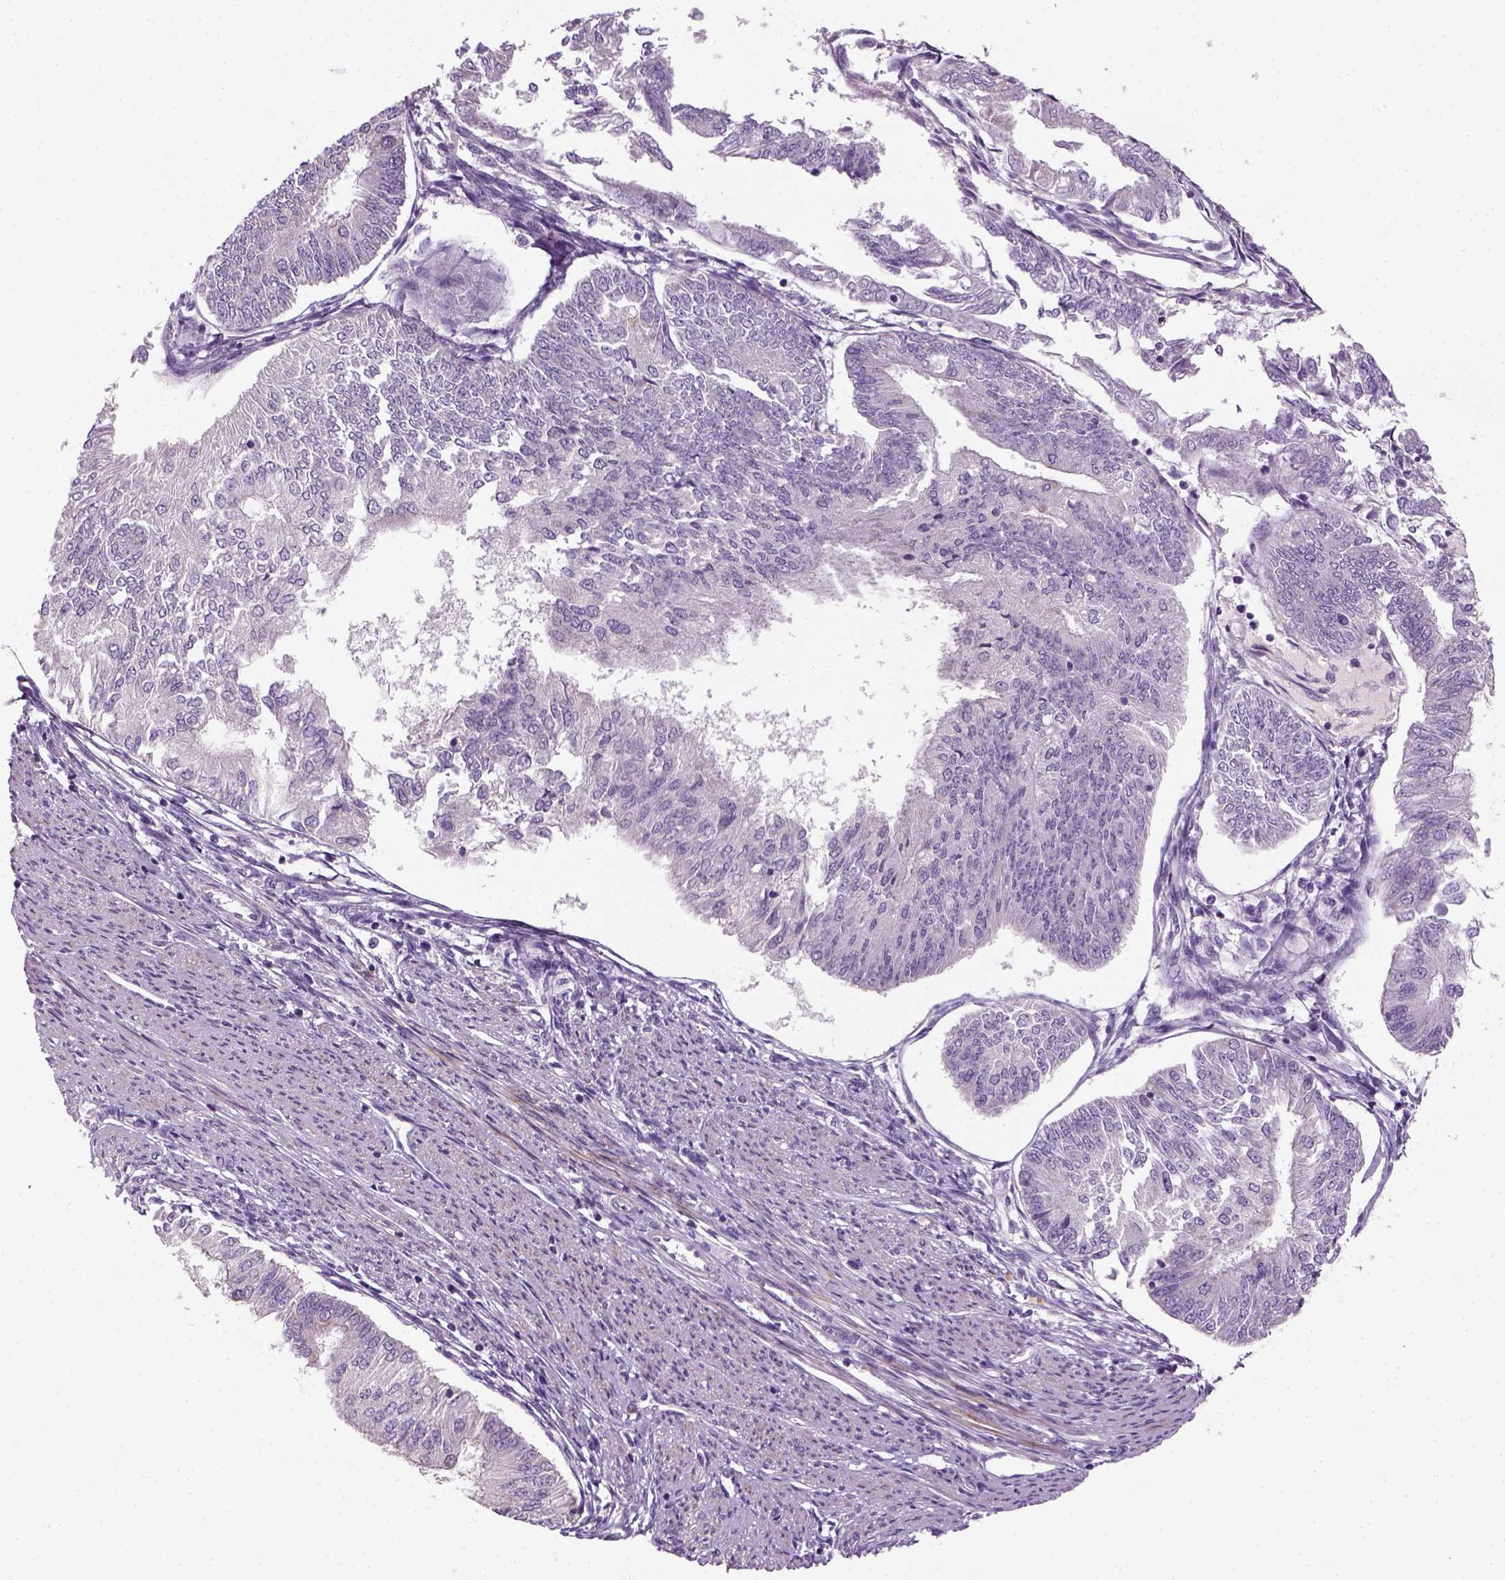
{"staining": {"intensity": "negative", "quantity": "none", "location": "none"}, "tissue": "endometrial cancer", "cell_type": "Tumor cells", "image_type": "cancer", "snomed": [{"axis": "morphology", "description": "Adenocarcinoma, NOS"}, {"axis": "topography", "description": "Endometrium"}], "caption": "A high-resolution micrograph shows IHC staining of endometrial cancer, which demonstrates no significant staining in tumor cells.", "gene": "NUDT6", "patient": {"sex": "female", "age": 58}}